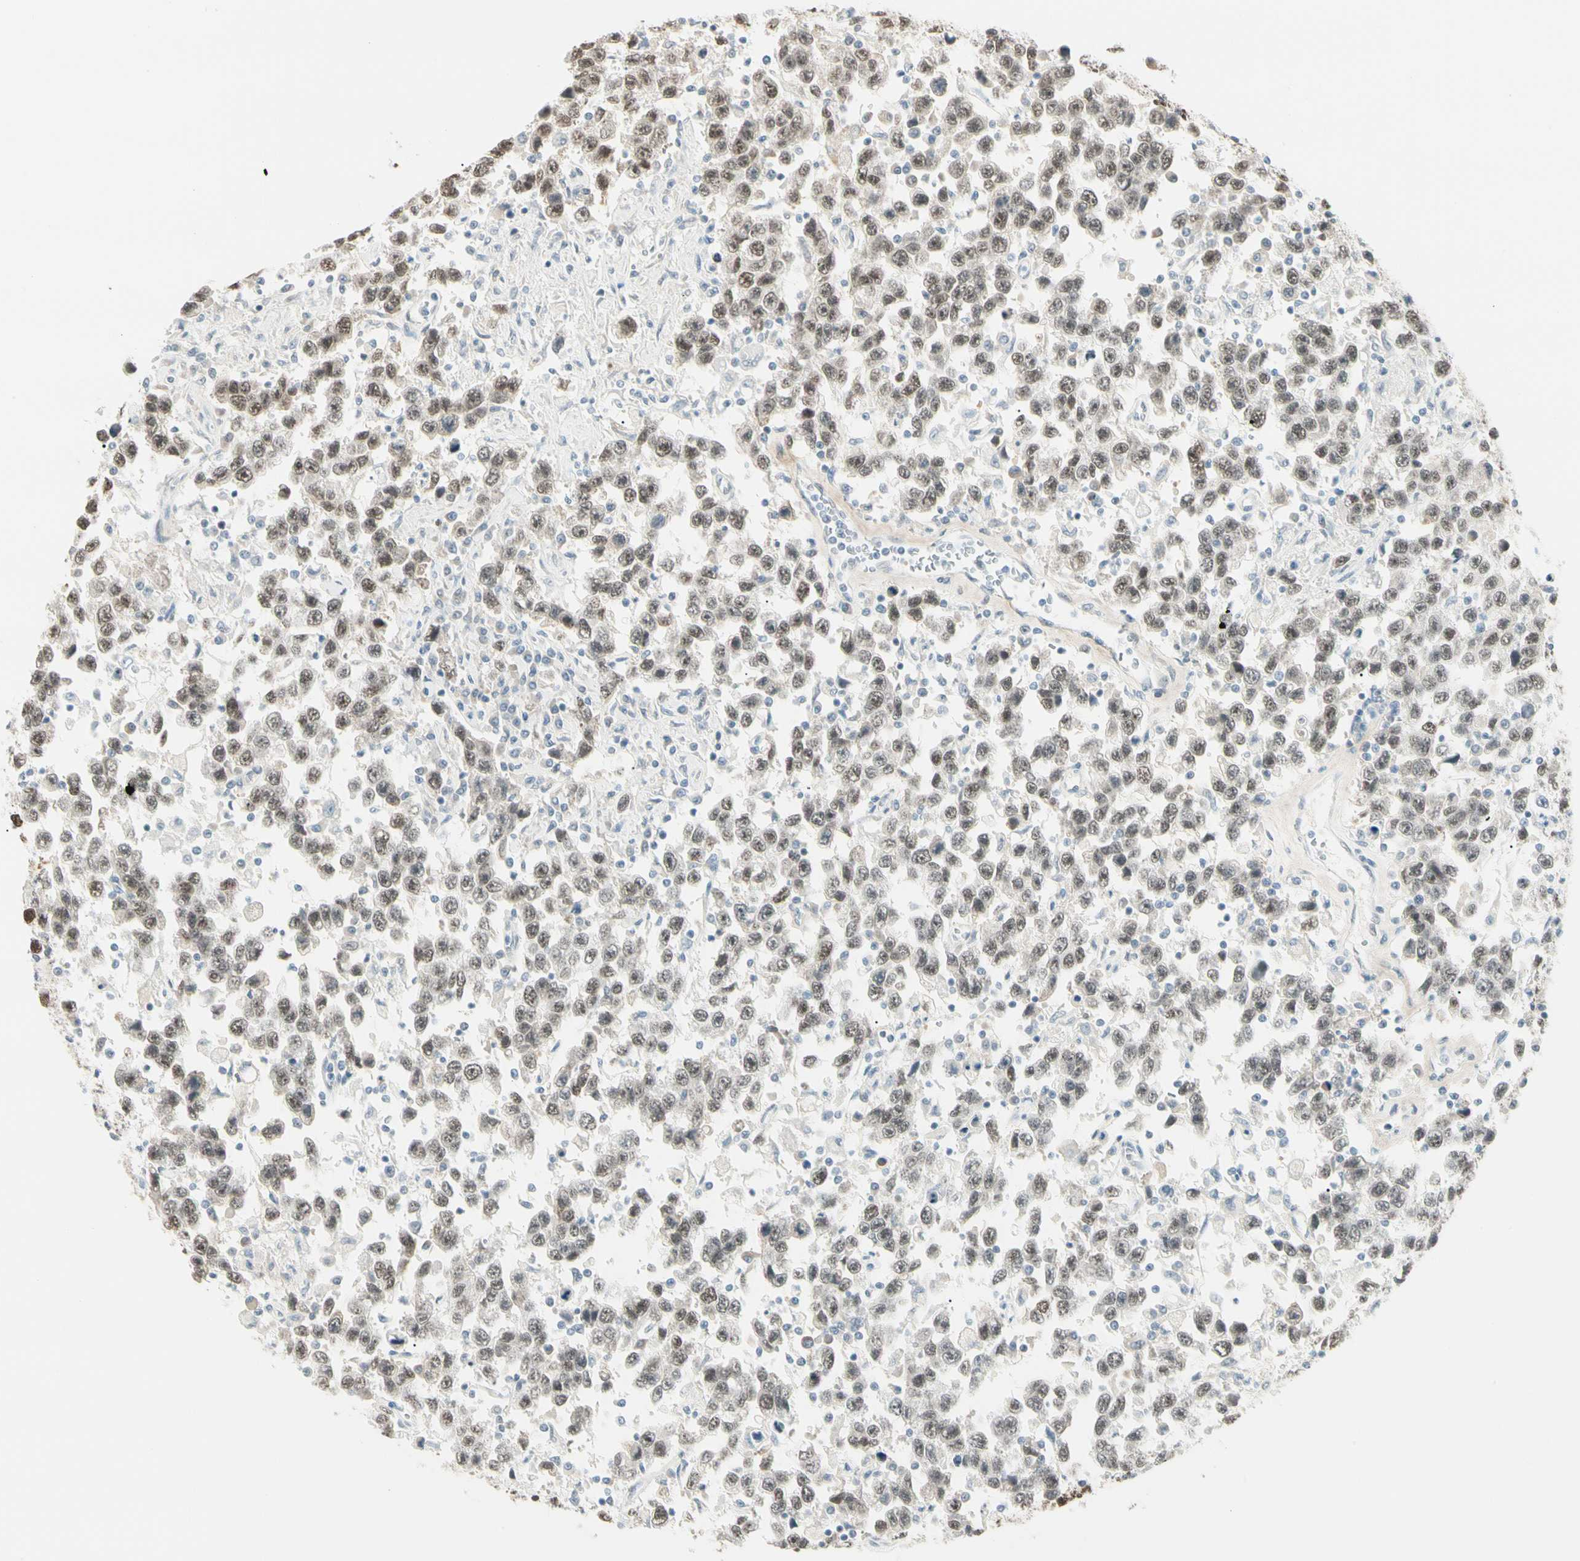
{"staining": {"intensity": "moderate", "quantity": ">75%", "location": "nuclear"}, "tissue": "testis cancer", "cell_type": "Tumor cells", "image_type": "cancer", "snomed": [{"axis": "morphology", "description": "Seminoma, NOS"}, {"axis": "topography", "description": "Testis"}], "caption": "Tumor cells demonstrate medium levels of moderate nuclear positivity in approximately >75% of cells in human testis cancer (seminoma). (IHC, brightfield microscopy, high magnification).", "gene": "ASPN", "patient": {"sex": "male", "age": 41}}